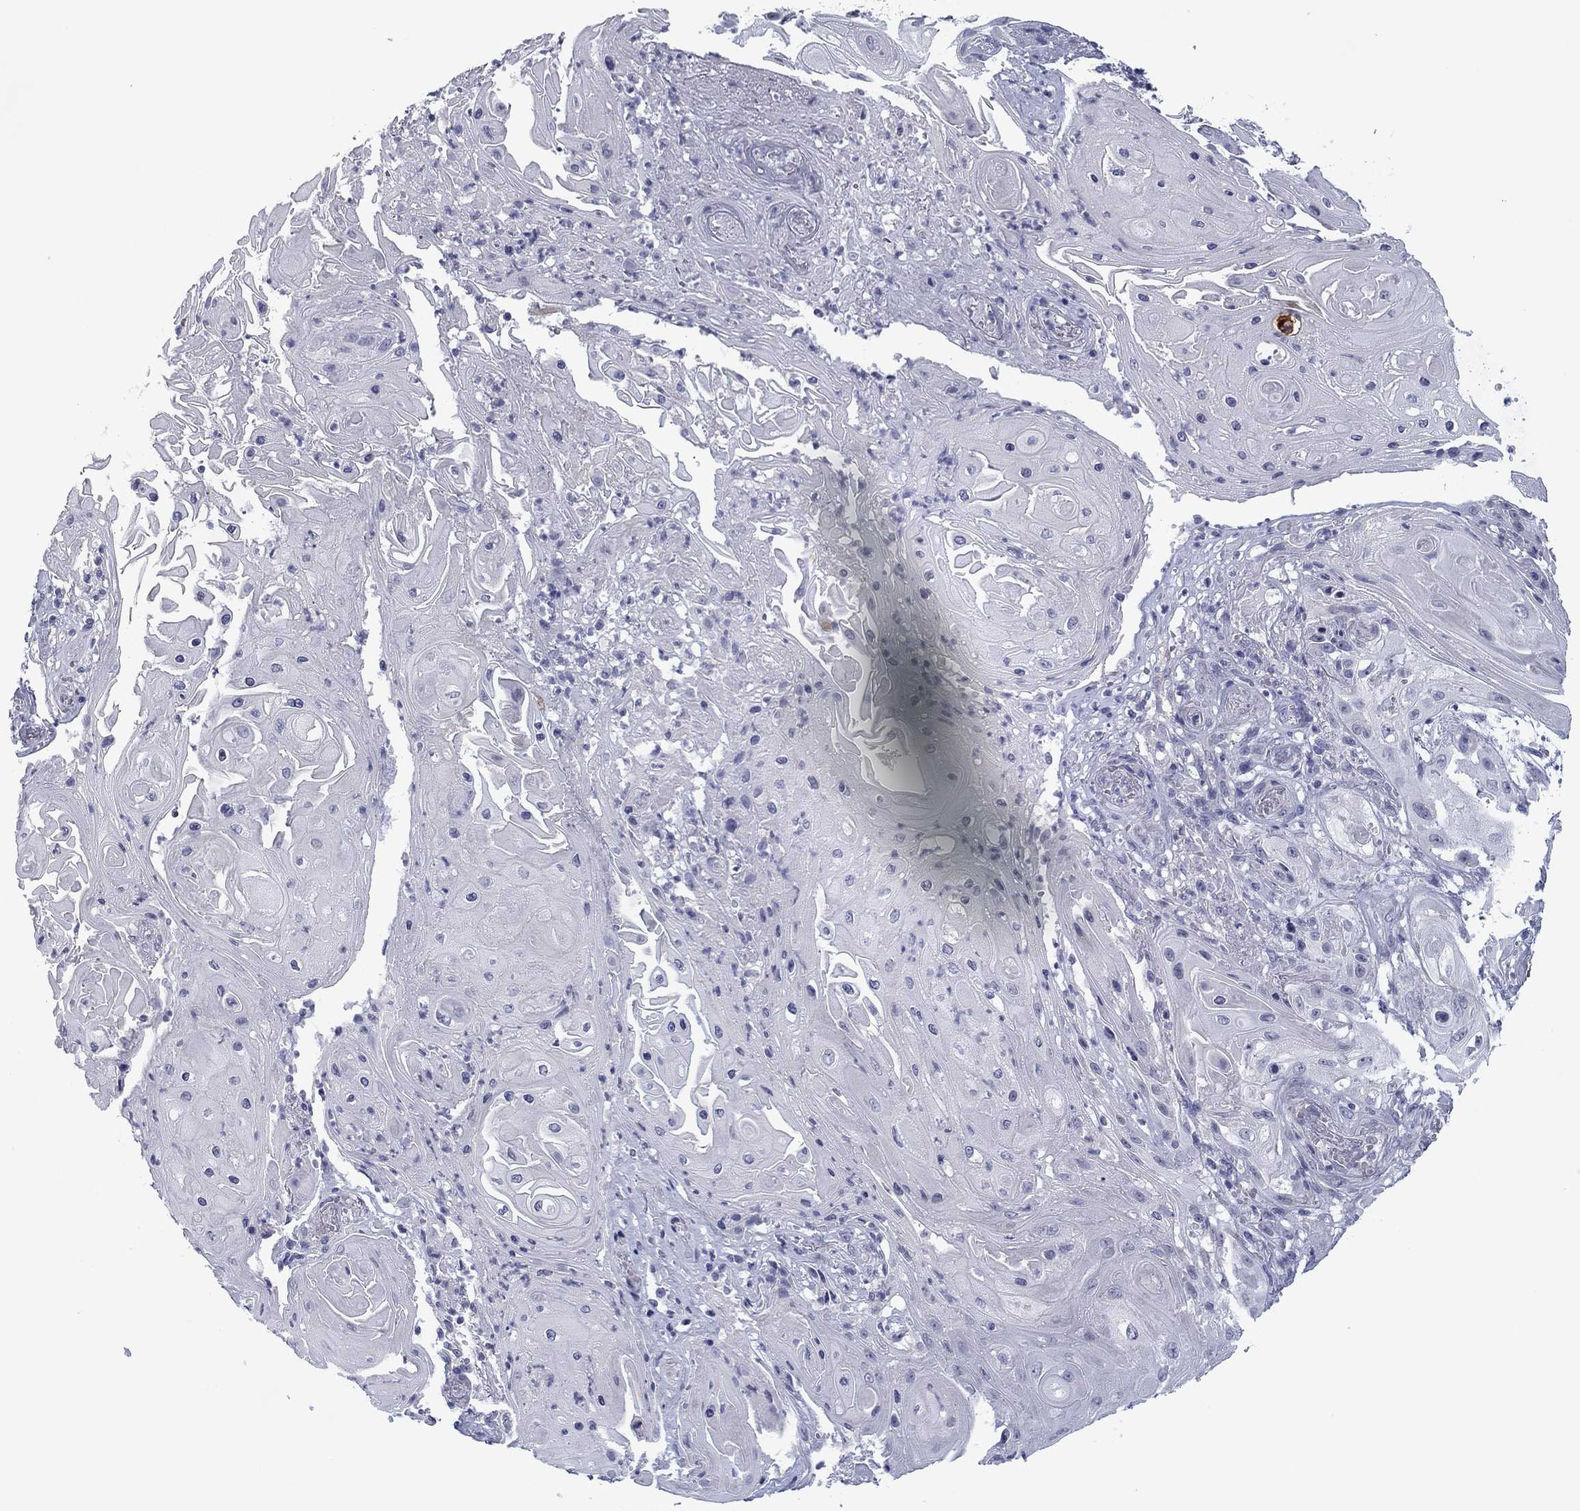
{"staining": {"intensity": "negative", "quantity": "none", "location": "none"}, "tissue": "skin cancer", "cell_type": "Tumor cells", "image_type": "cancer", "snomed": [{"axis": "morphology", "description": "Squamous cell carcinoma, NOS"}, {"axis": "topography", "description": "Skin"}], "caption": "IHC photomicrograph of skin cancer (squamous cell carcinoma) stained for a protein (brown), which reveals no expression in tumor cells. Nuclei are stained in blue.", "gene": "PRPH", "patient": {"sex": "male", "age": 62}}